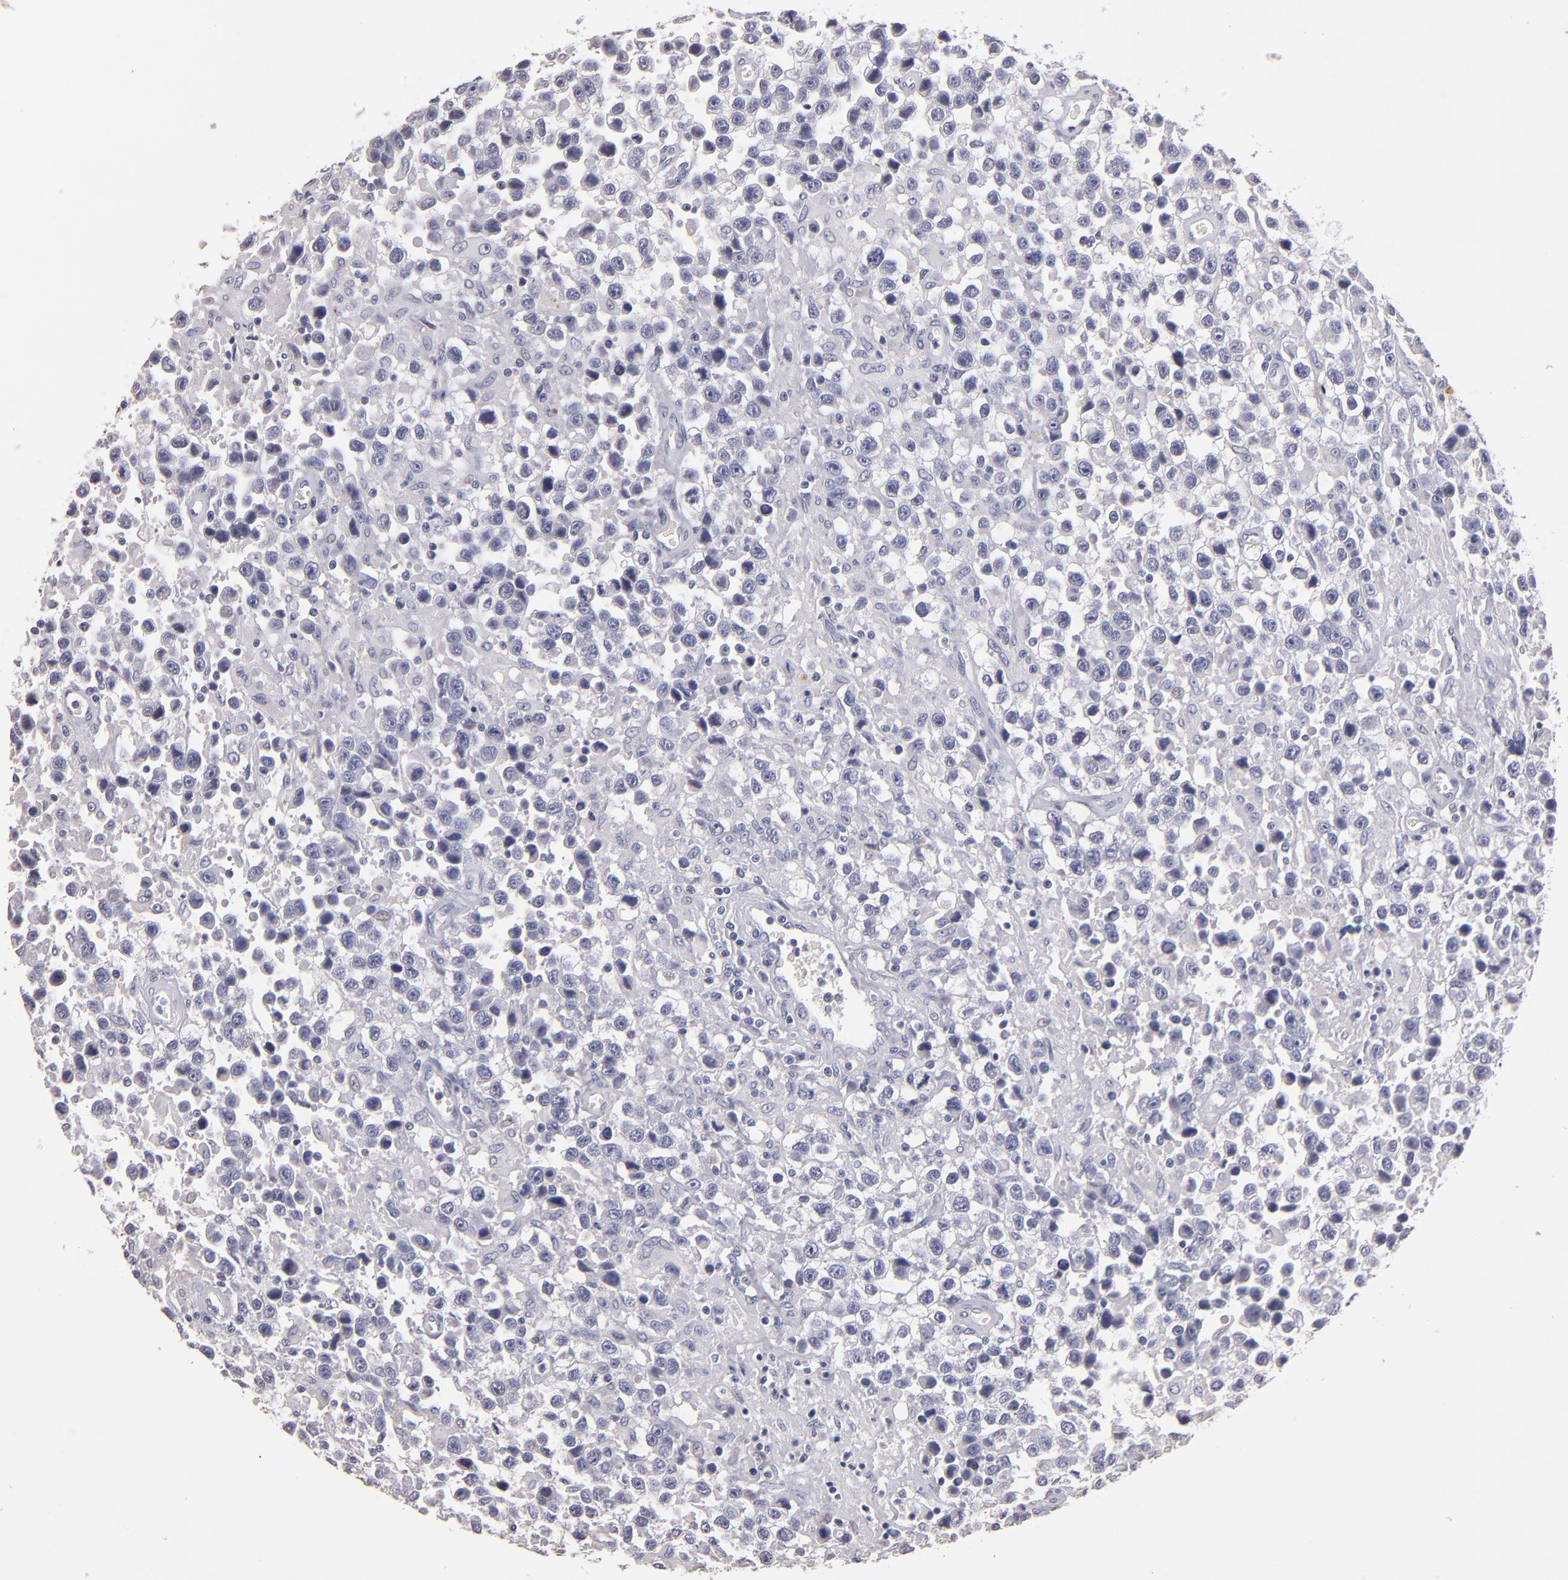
{"staining": {"intensity": "negative", "quantity": "none", "location": "none"}, "tissue": "testis cancer", "cell_type": "Tumor cells", "image_type": "cancer", "snomed": [{"axis": "morphology", "description": "Seminoma, NOS"}, {"axis": "topography", "description": "Testis"}], "caption": "Human testis cancer (seminoma) stained for a protein using immunohistochemistry reveals no staining in tumor cells.", "gene": "SOX10", "patient": {"sex": "male", "age": 43}}